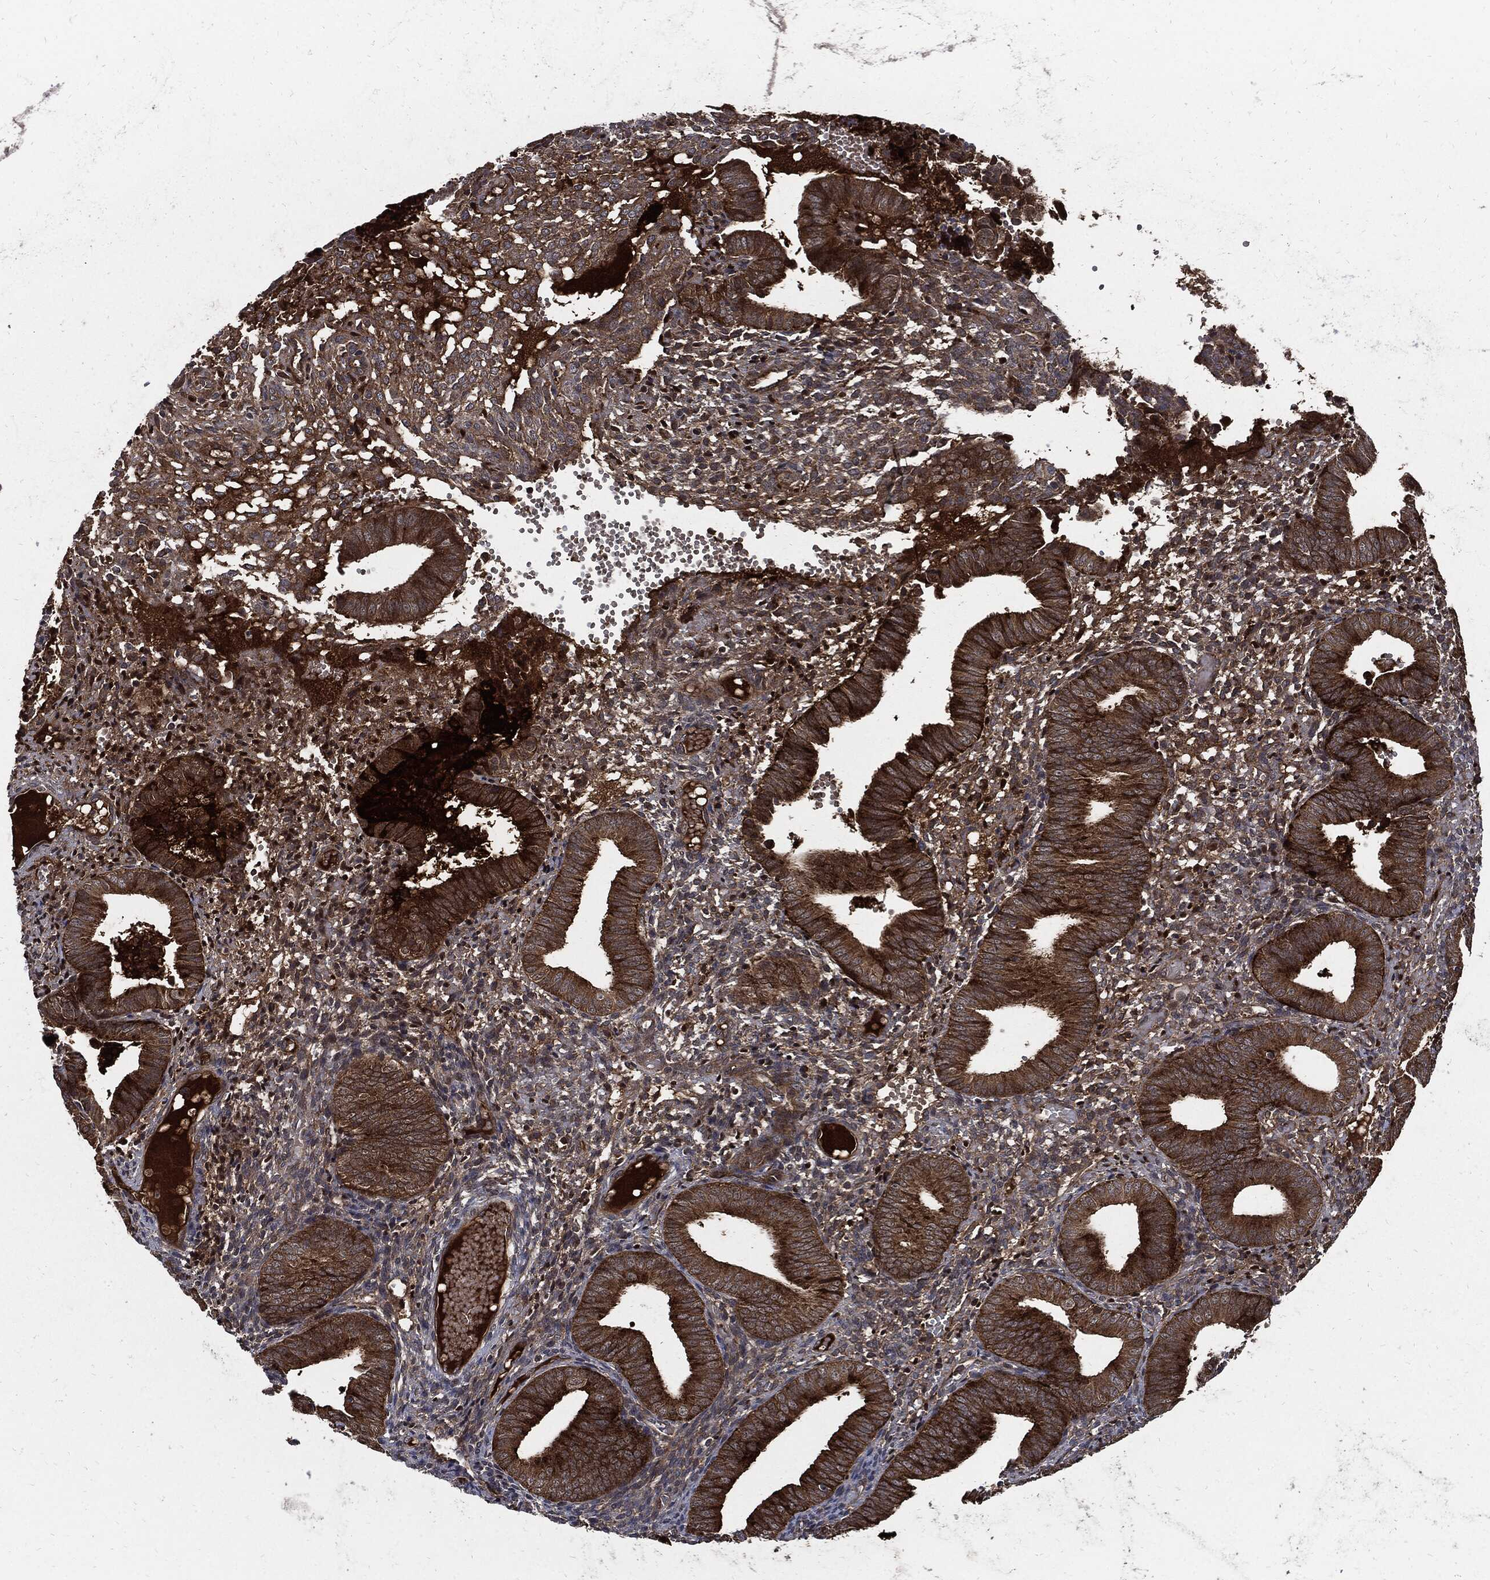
{"staining": {"intensity": "moderate", "quantity": "25%-75%", "location": "cytoplasmic/membranous"}, "tissue": "endometrium", "cell_type": "Cells in endometrial stroma", "image_type": "normal", "snomed": [{"axis": "morphology", "description": "Normal tissue, NOS"}, {"axis": "topography", "description": "Endometrium"}], "caption": "Protein expression analysis of benign endometrium displays moderate cytoplasmic/membranous expression in about 25%-75% of cells in endometrial stroma.", "gene": "CLU", "patient": {"sex": "female", "age": 42}}